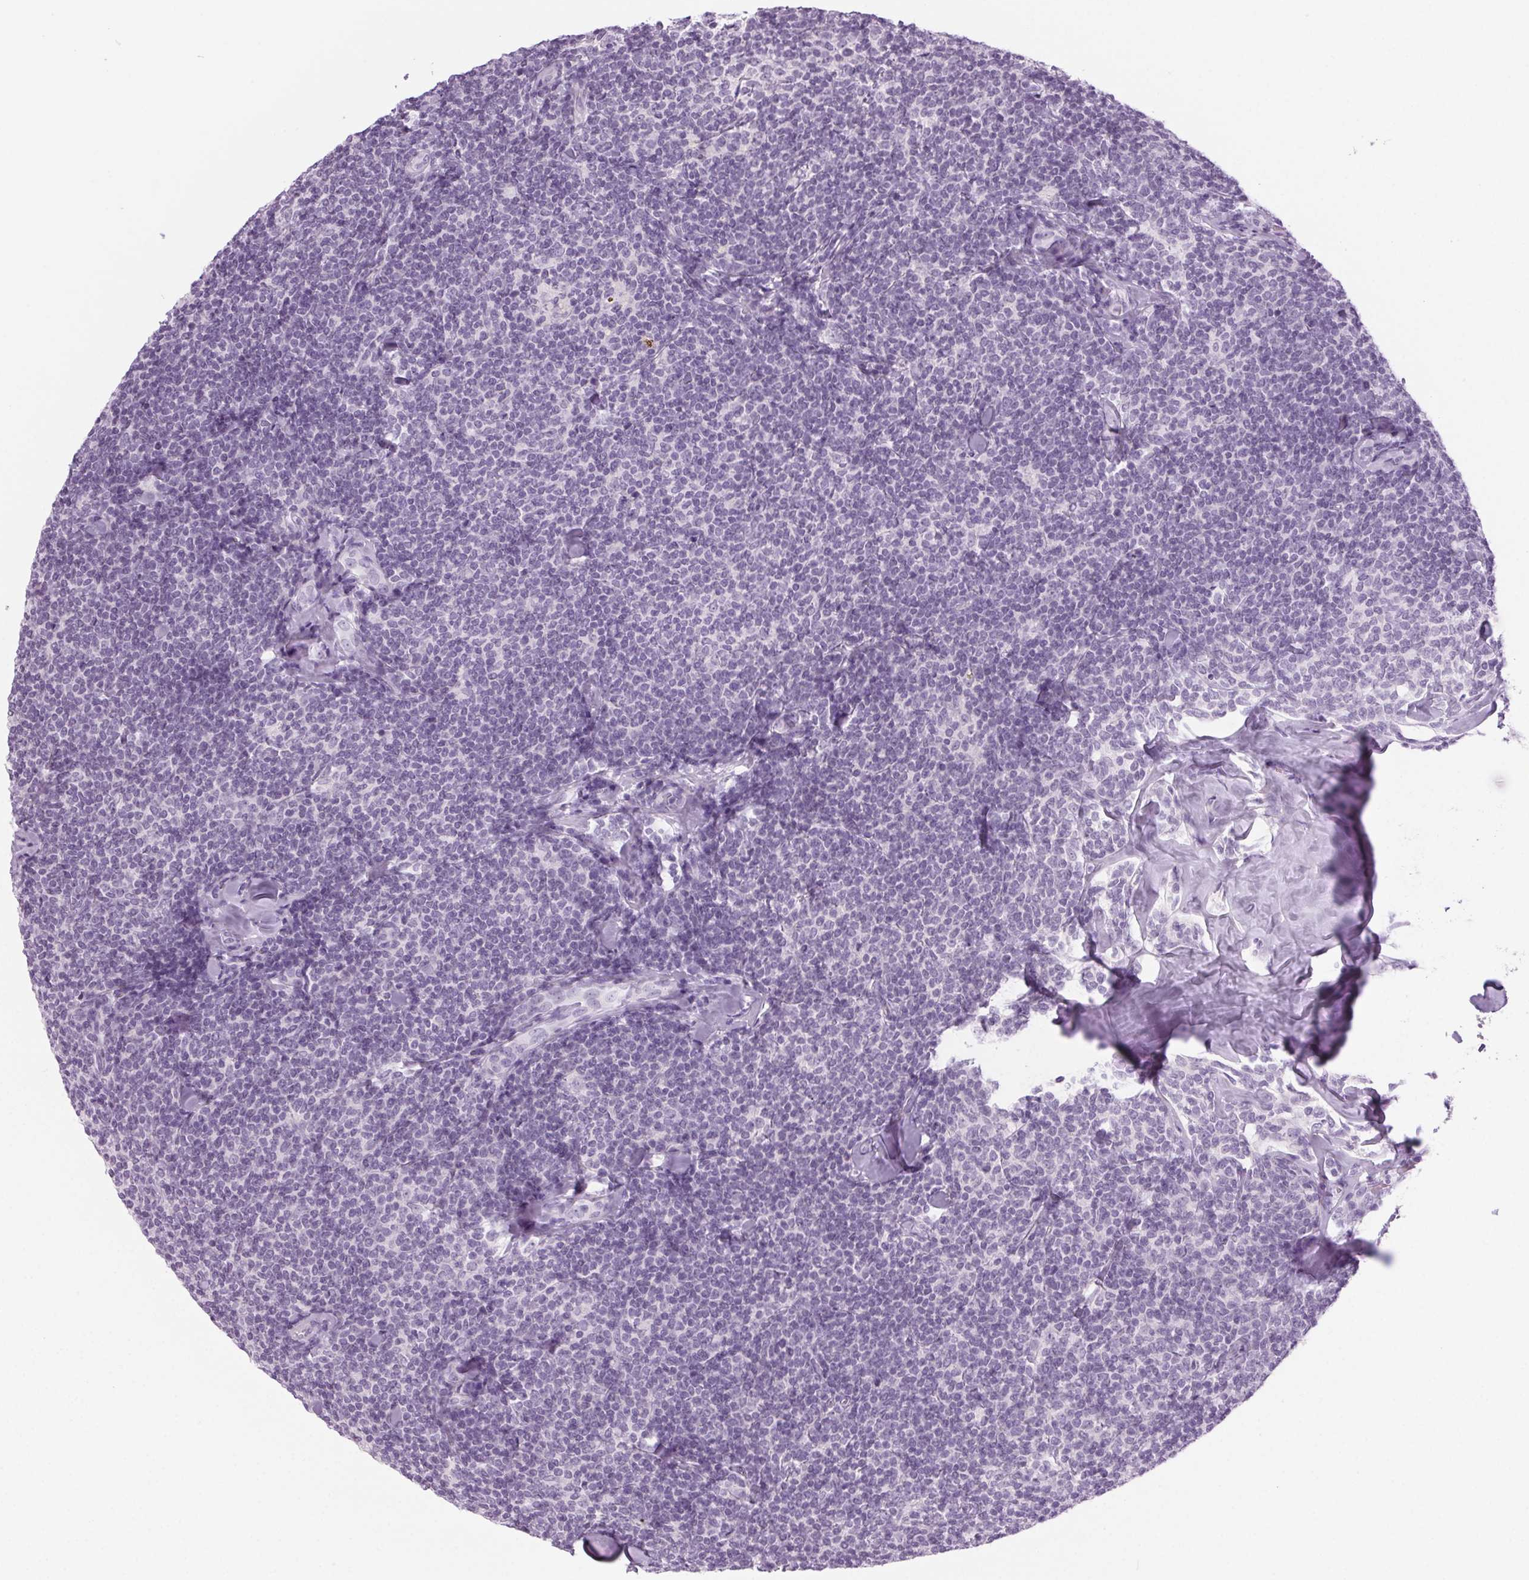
{"staining": {"intensity": "negative", "quantity": "none", "location": "none"}, "tissue": "lymphoma", "cell_type": "Tumor cells", "image_type": "cancer", "snomed": [{"axis": "morphology", "description": "Malignant lymphoma, non-Hodgkin's type, Low grade"}, {"axis": "topography", "description": "Lymph node"}], "caption": "There is no significant staining in tumor cells of lymphoma. Nuclei are stained in blue.", "gene": "LRP2", "patient": {"sex": "female", "age": 56}}